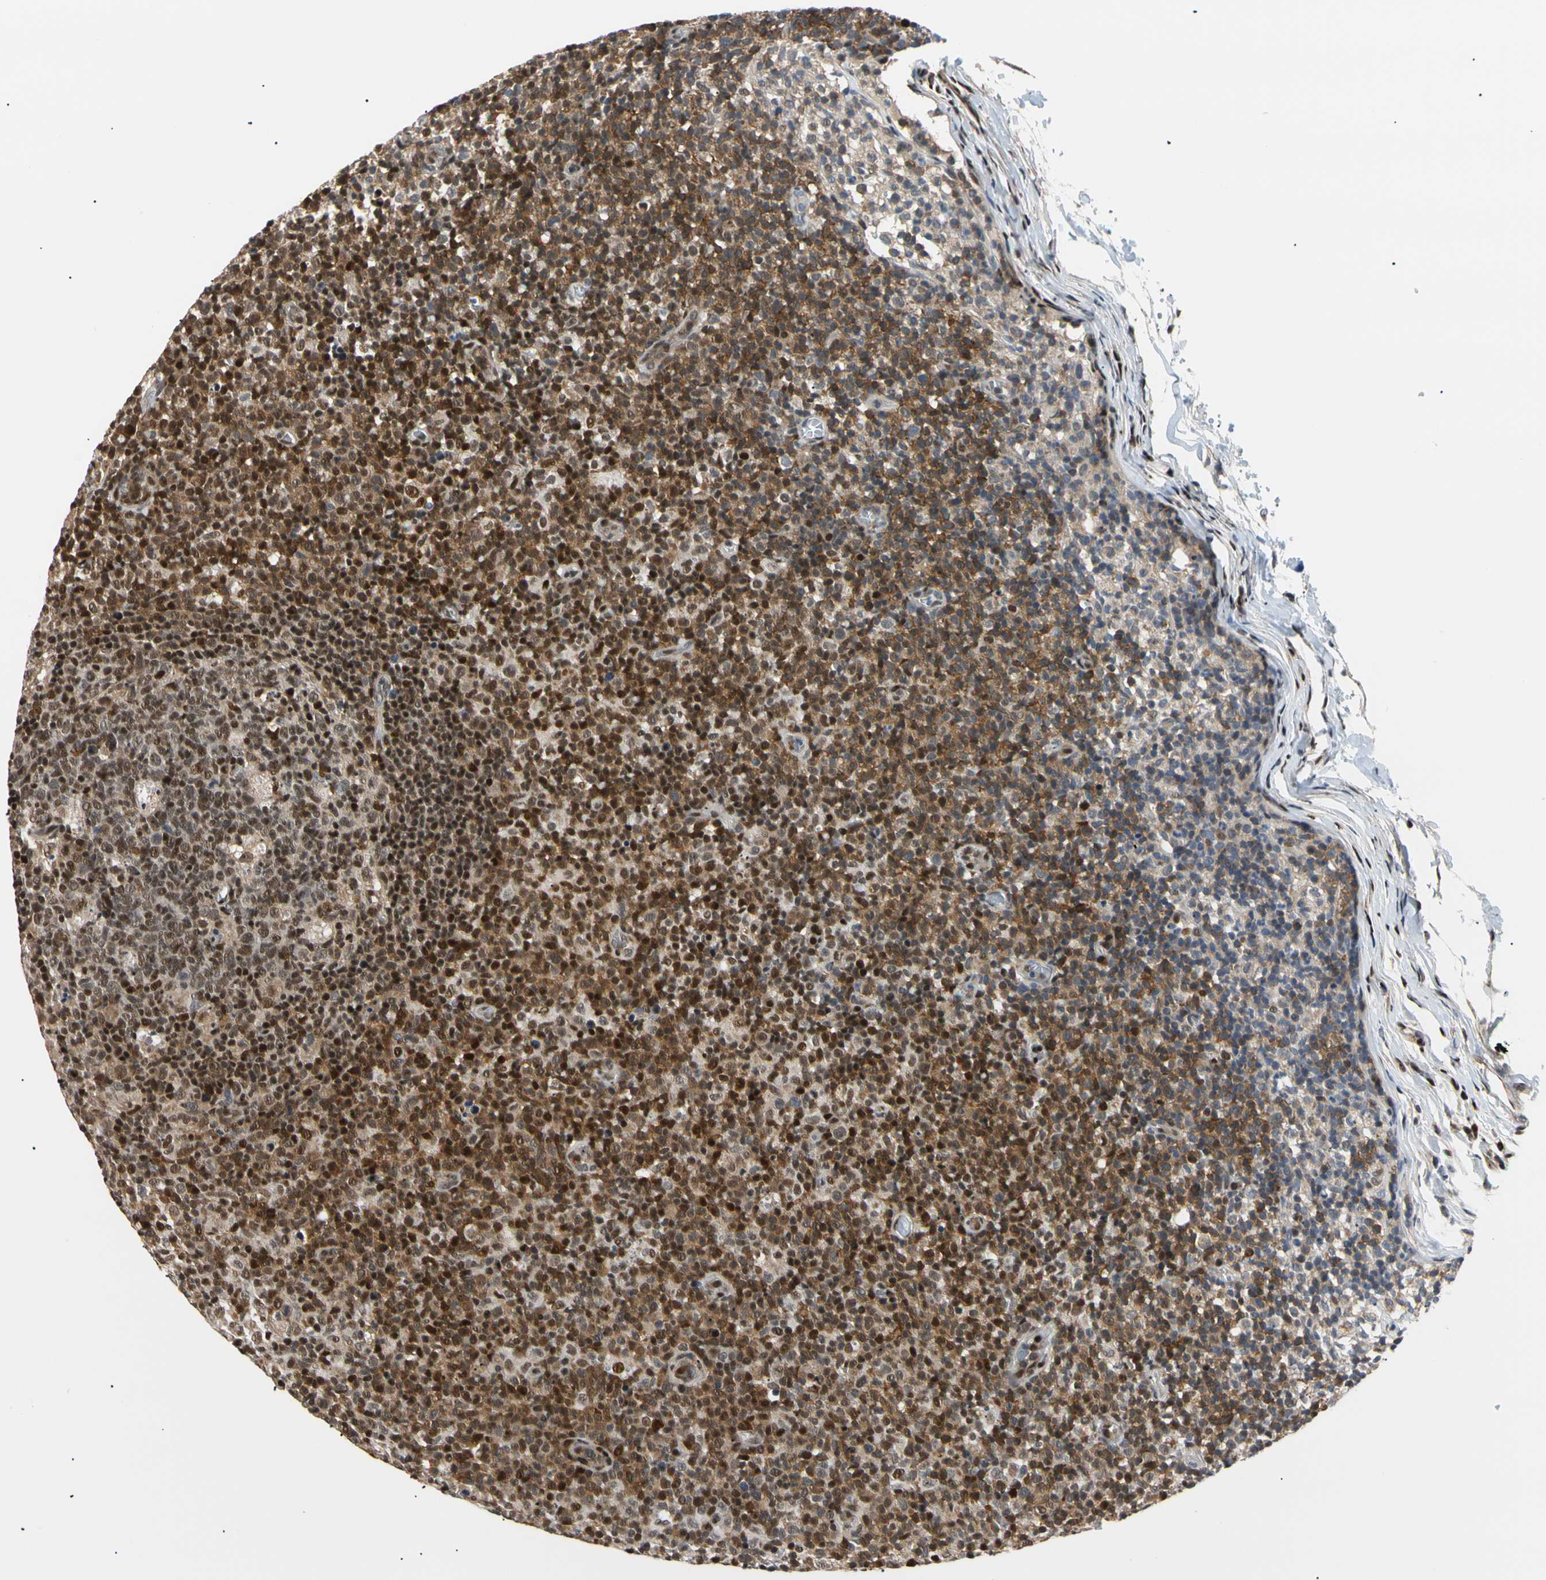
{"staining": {"intensity": "strong", "quantity": "25%-75%", "location": "nuclear"}, "tissue": "lymph node", "cell_type": "Germinal center cells", "image_type": "normal", "snomed": [{"axis": "morphology", "description": "Normal tissue, NOS"}, {"axis": "morphology", "description": "Inflammation, NOS"}, {"axis": "topography", "description": "Lymph node"}], "caption": "Unremarkable lymph node was stained to show a protein in brown. There is high levels of strong nuclear positivity in approximately 25%-75% of germinal center cells. (brown staining indicates protein expression, while blue staining denotes nuclei).", "gene": "E2F1", "patient": {"sex": "male", "age": 55}}